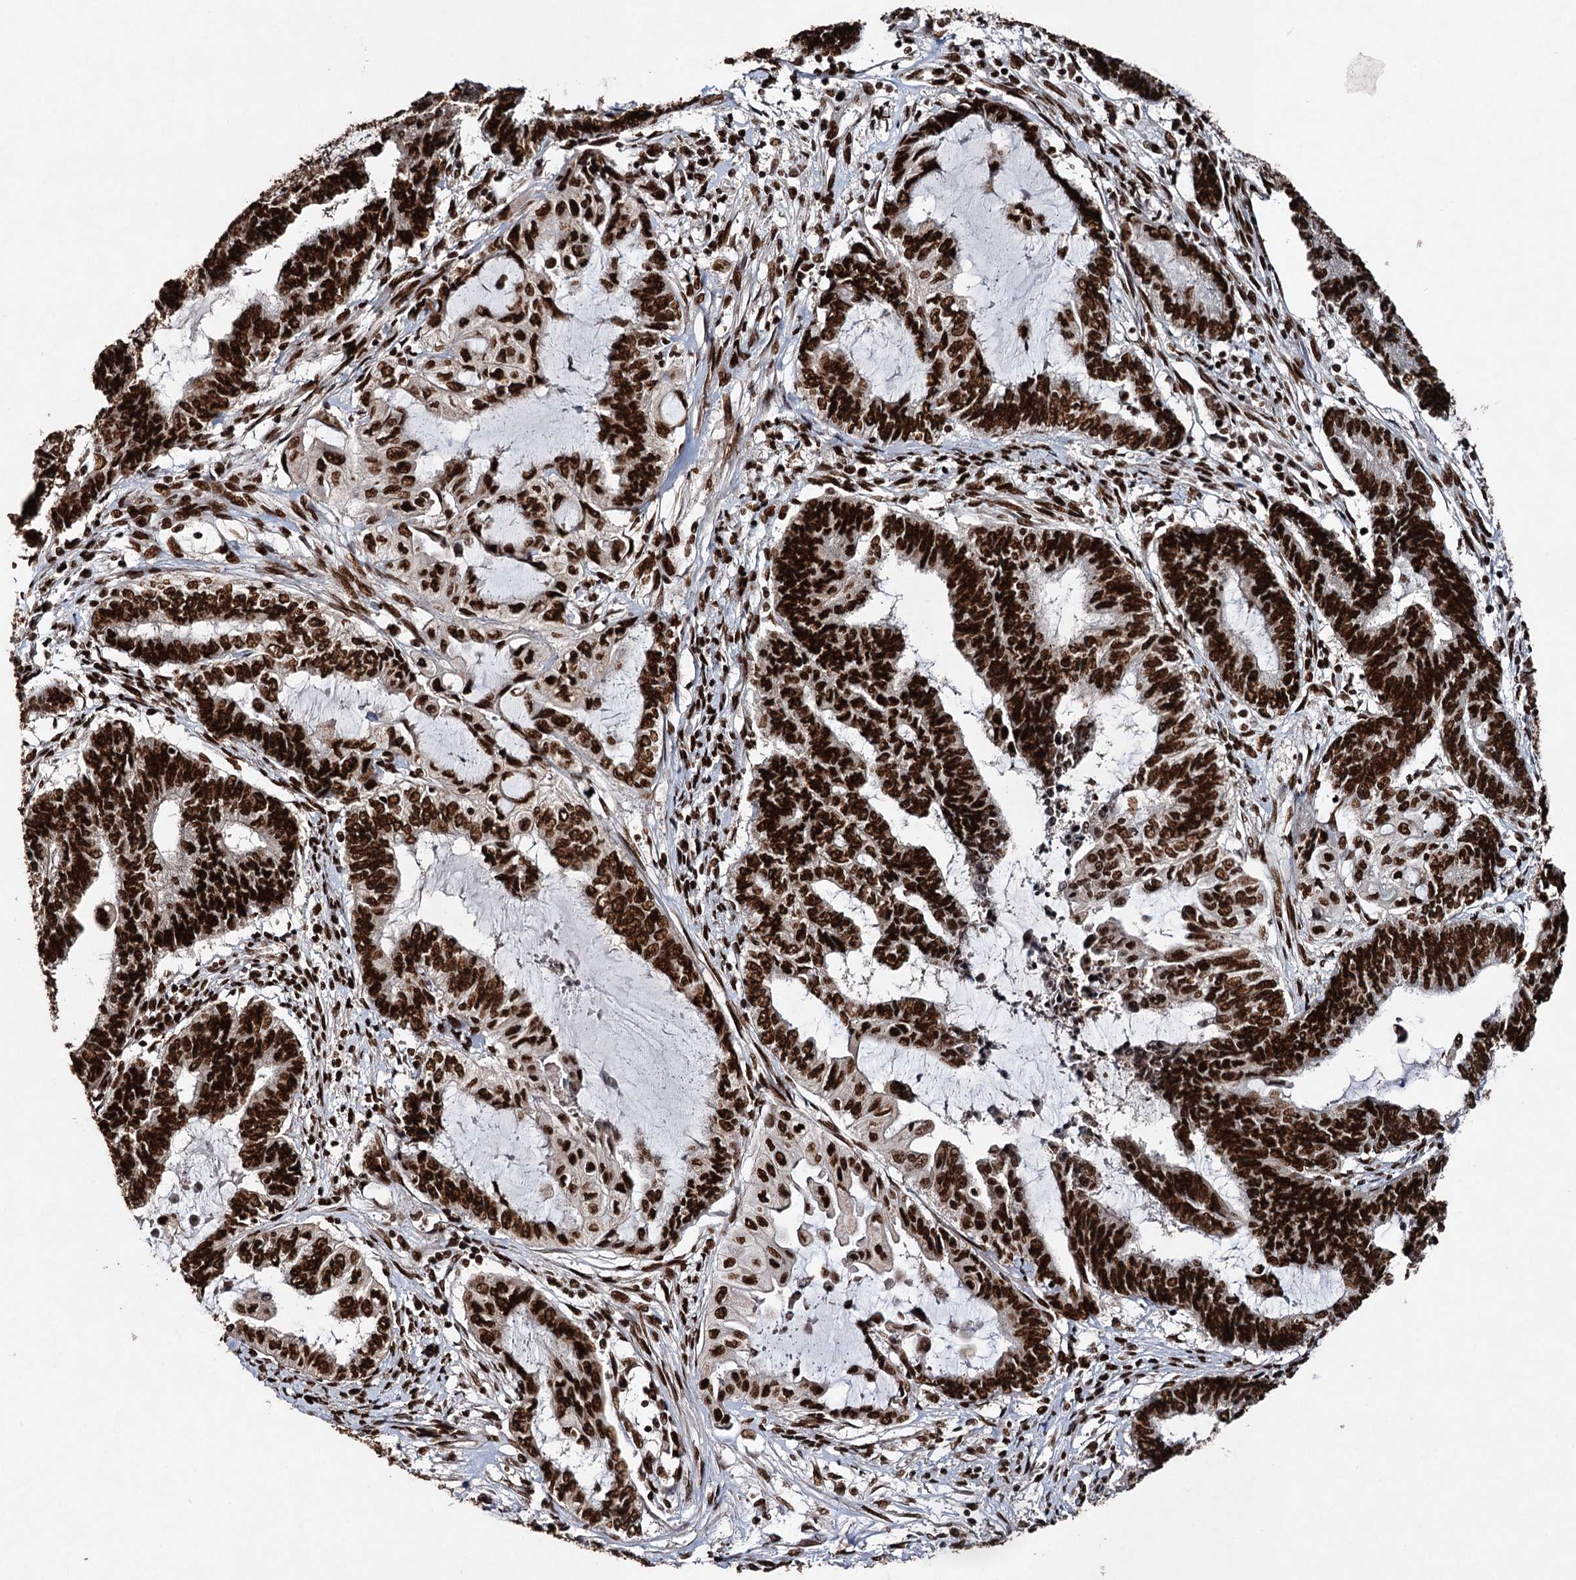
{"staining": {"intensity": "strong", "quantity": ">75%", "location": "nuclear"}, "tissue": "endometrial cancer", "cell_type": "Tumor cells", "image_type": "cancer", "snomed": [{"axis": "morphology", "description": "Adenocarcinoma, NOS"}, {"axis": "topography", "description": "Uterus"}, {"axis": "topography", "description": "Endometrium"}], "caption": "Brown immunohistochemical staining in endometrial adenocarcinoma demonstrates strong nuclear expression in approximately >75% of tumor cells. The protein of interest is stained brown, and the nuclei are stained in blue (DAB (3,3'-diaminobenzidine) IHC with brightfield microscopy, high magnification).", "gene": "MATR3", "patient": {"sex": "female", "age": 70}}